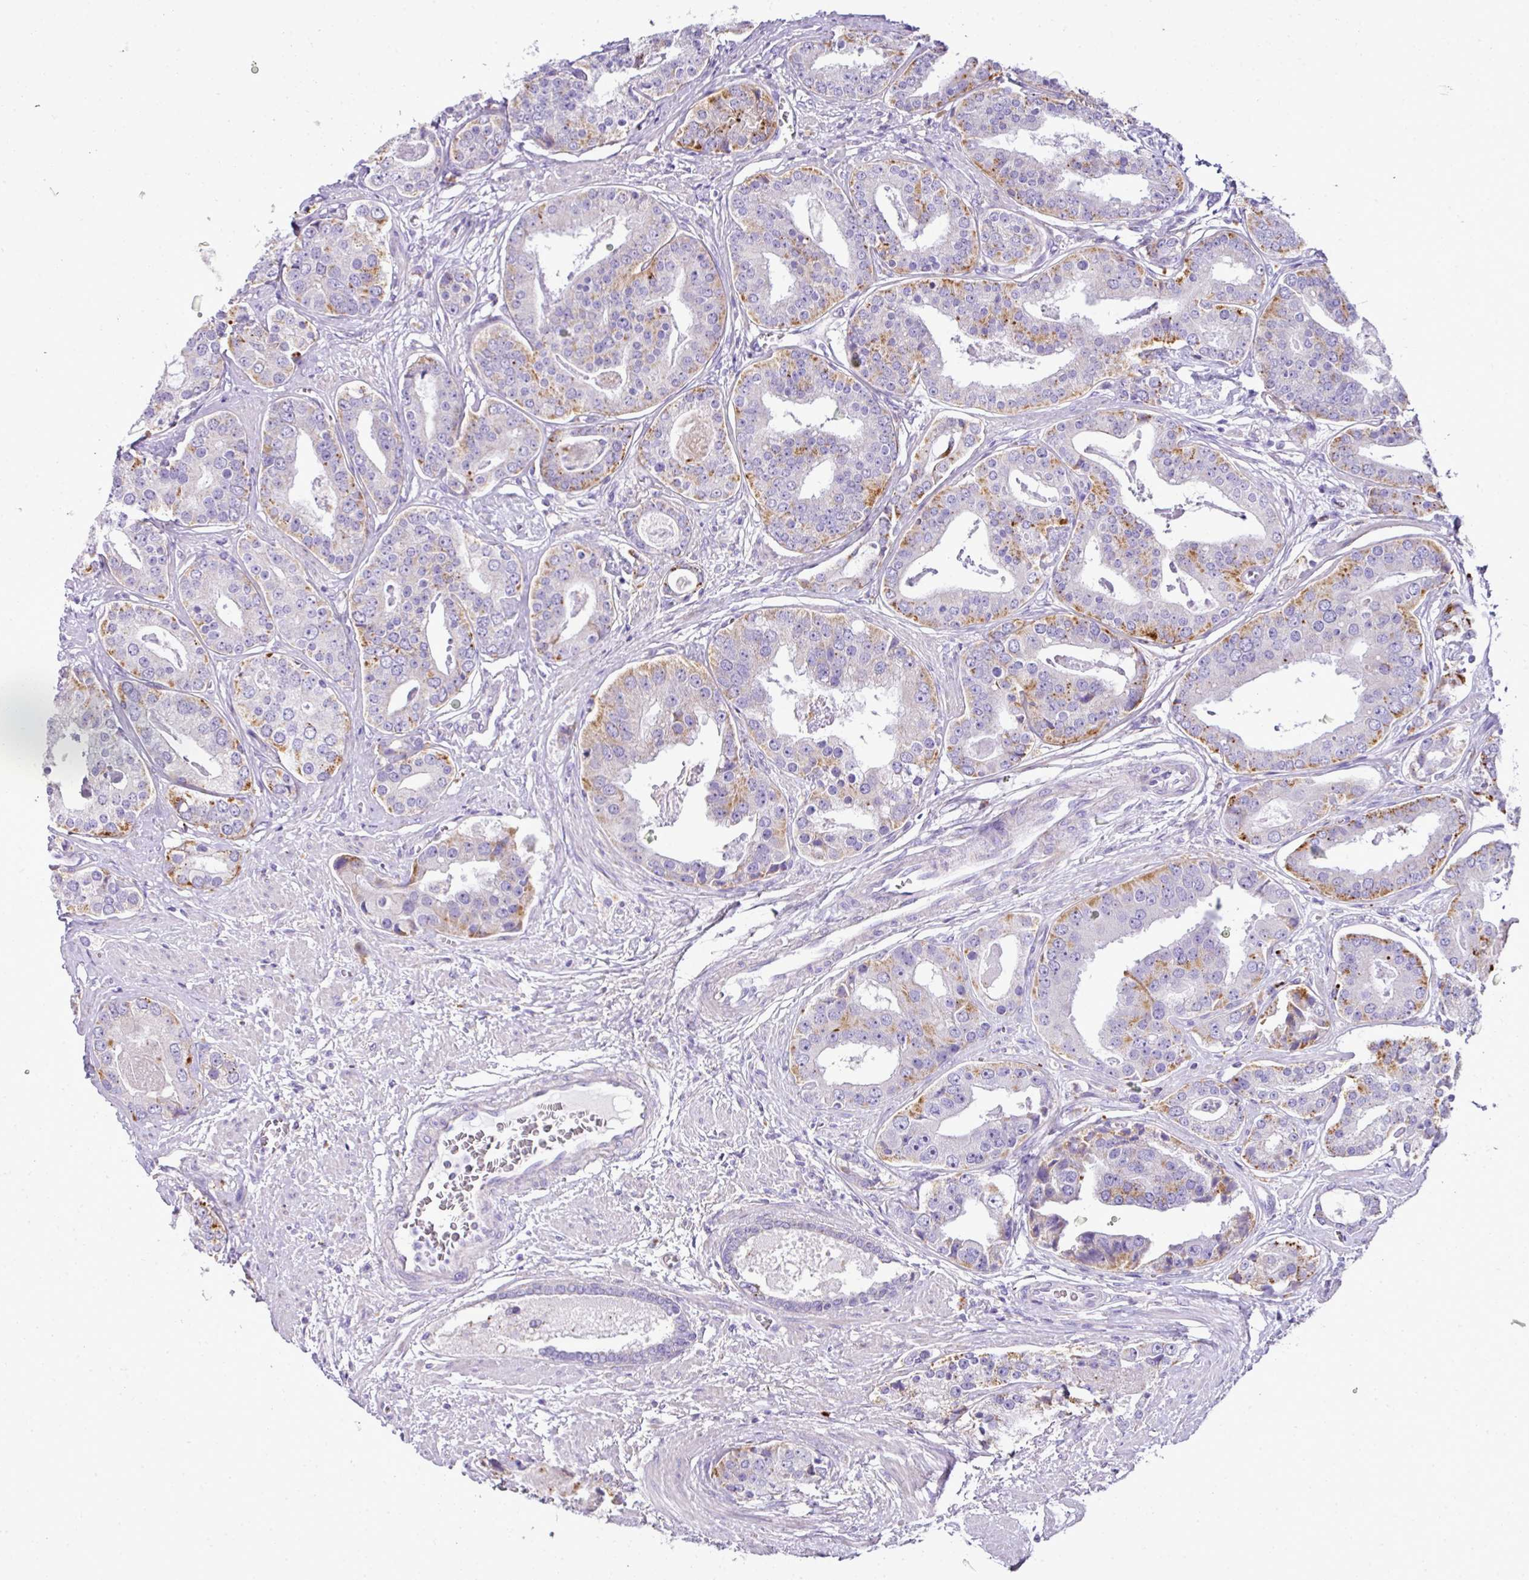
{"staining": {"intensity": "strong", "quantity": "25%-75%", "location": "cytoplasmic/membranous"}, "tissue": "prostate cancer", "cell_type": "Tumor cells", "image_type": "cancer", "snomed": [{"axis": "morphology", "description": "Adenocarcinoma, High grade"}, {"axis": "topography", "description": "Prostate"}], "caption": "IHC micrograph of prostate adenocarcinoma (high-grade) stained for a protein (brown), which displays high levels of strong cytoplasmic/membranous positivity in about 25%-75% of tumor cells.", "gene": "PGAP4", "patient": {"sex": "male", "age": 71}}